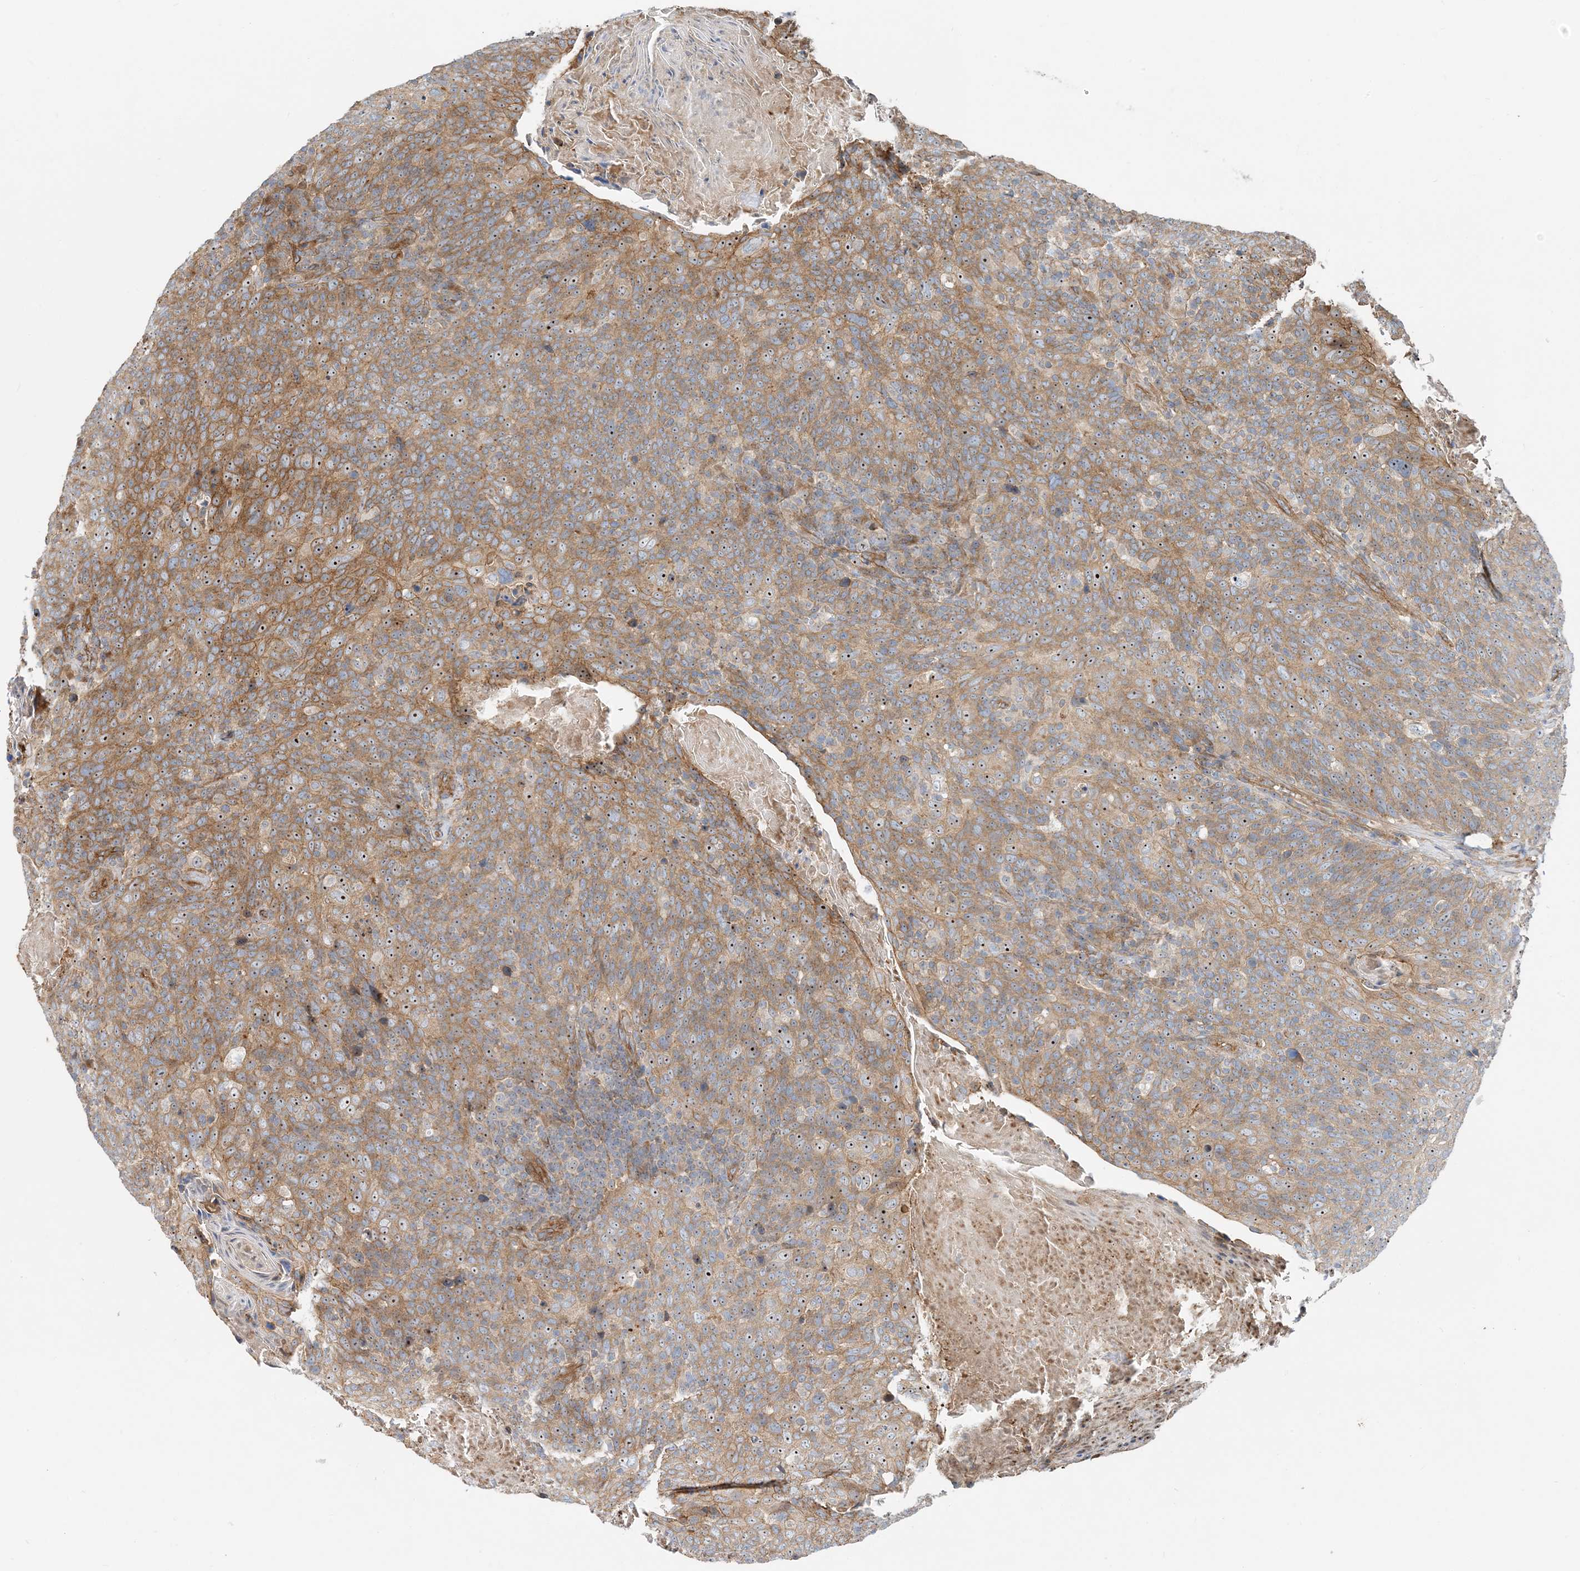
{"staining": {"intensity": "moderate", "quantity": ">75%", "location": "cytoplasmic/membranous,nuclear"}, "tissue": "head and neck cancer", "cell_type": "Tumor cells", "image_type": "cancer", "snomed": [{"axis": "morphology", "description": "Squamous cell carcinoma, NOS"}, {"axis": "morphology", "description": "Squamous cell carcinoma, metastatic, NOS"}, {"axis": "topography", "description": "Lymph node"}, {"axis": "topography", "description": "Head-Neck"}], "caption": "There is medium levels of moderate cytoplasmic/membranous and nuclear staining in tumor cells of head and neck cancer, as demonstrated by immunohistochemical staining (brown color).", "gene": "MYL5", "patient": {"sex": "male", "age": 62}}